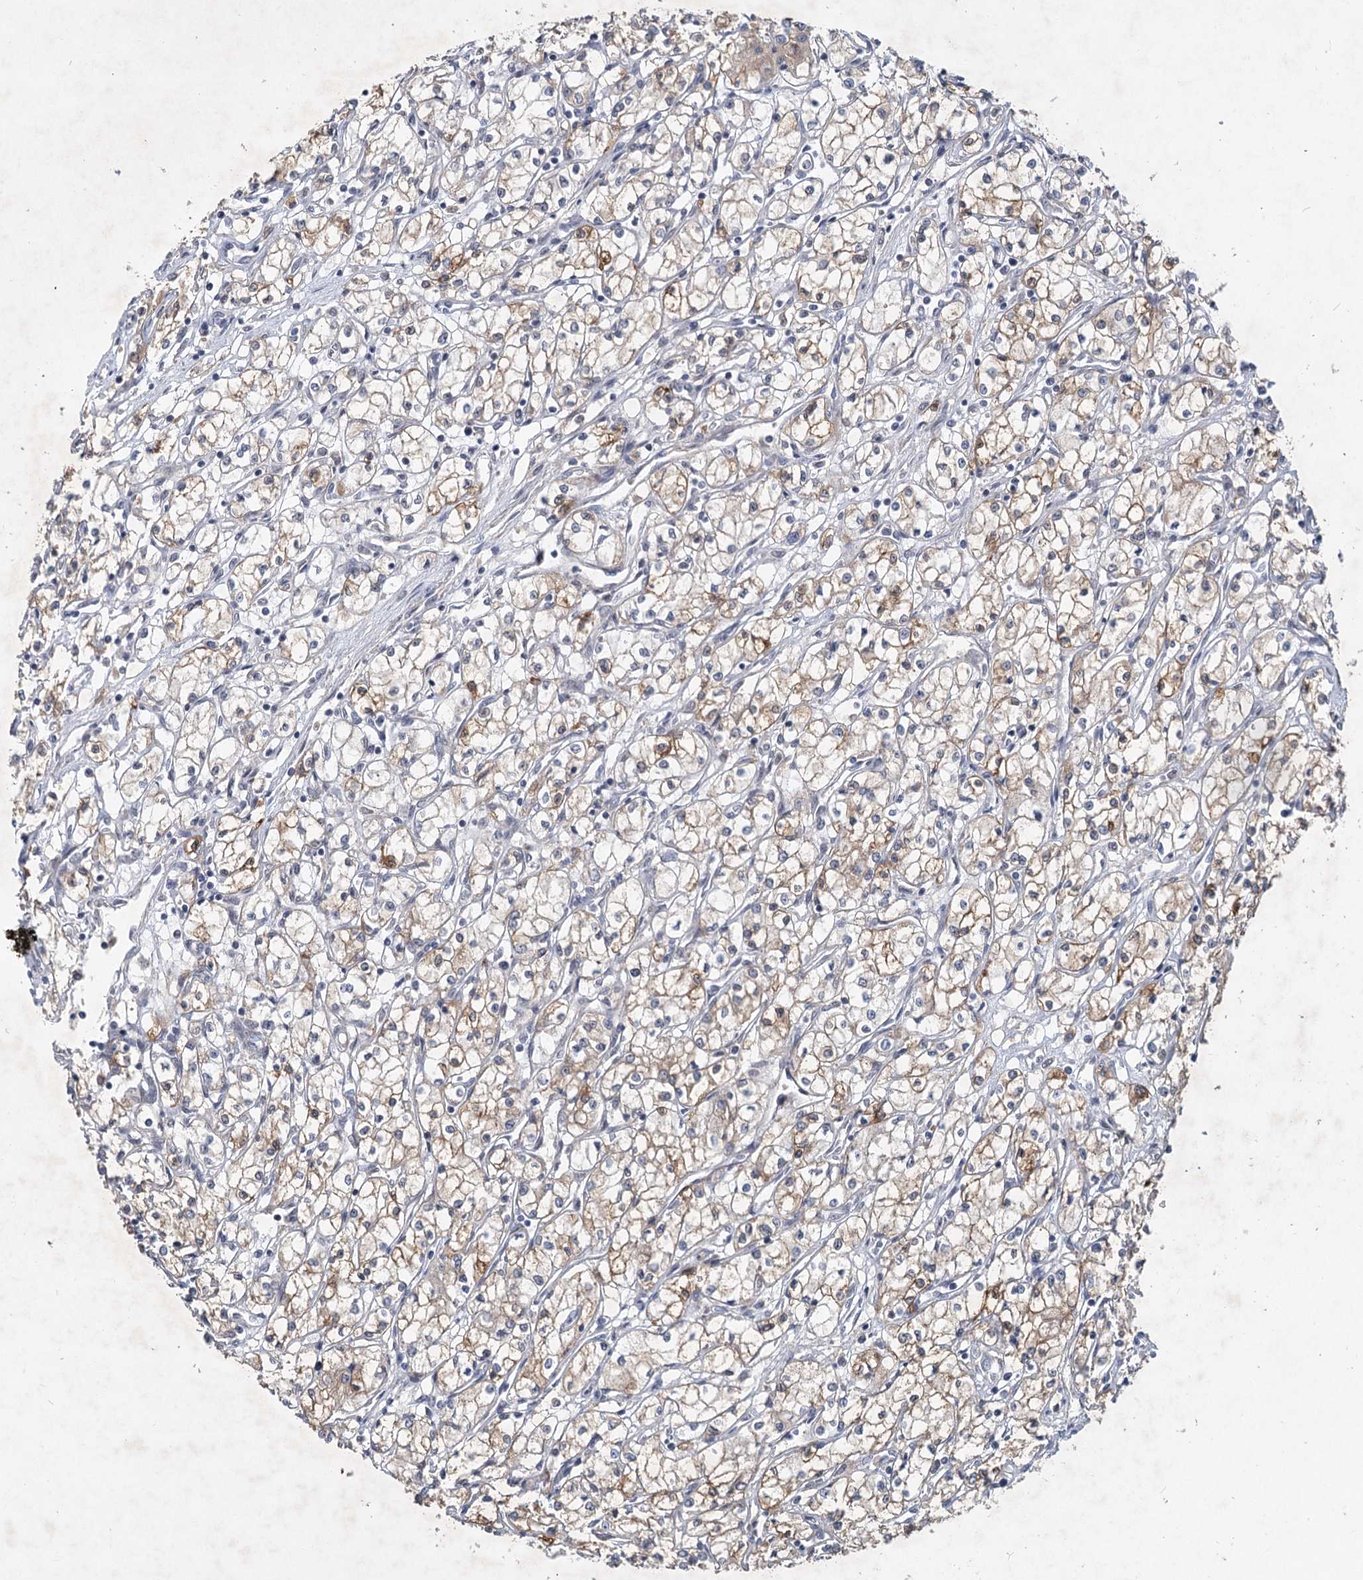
{"staining": {"intensity": "moderate", "quantity": "<25%", "location": "cytoplasmic/membranous"}, "tissue": "renal cancer", "cell_type": "Tumor cells", "image_type": "cancer", "snomed": [{"axis": "morphology", "description": "Adenocarcinoma, NOS"}, {"axis": "topography", "description": "Kidney"}], "caption": "DAB immunohistochemical staining of renal adenocarcinoma shows moderate cytoplasmic/membranous protein expression in about <25% of tumor cells.", "gene": "AP3B1", "patient": {"sex": "male", "age": 59}}